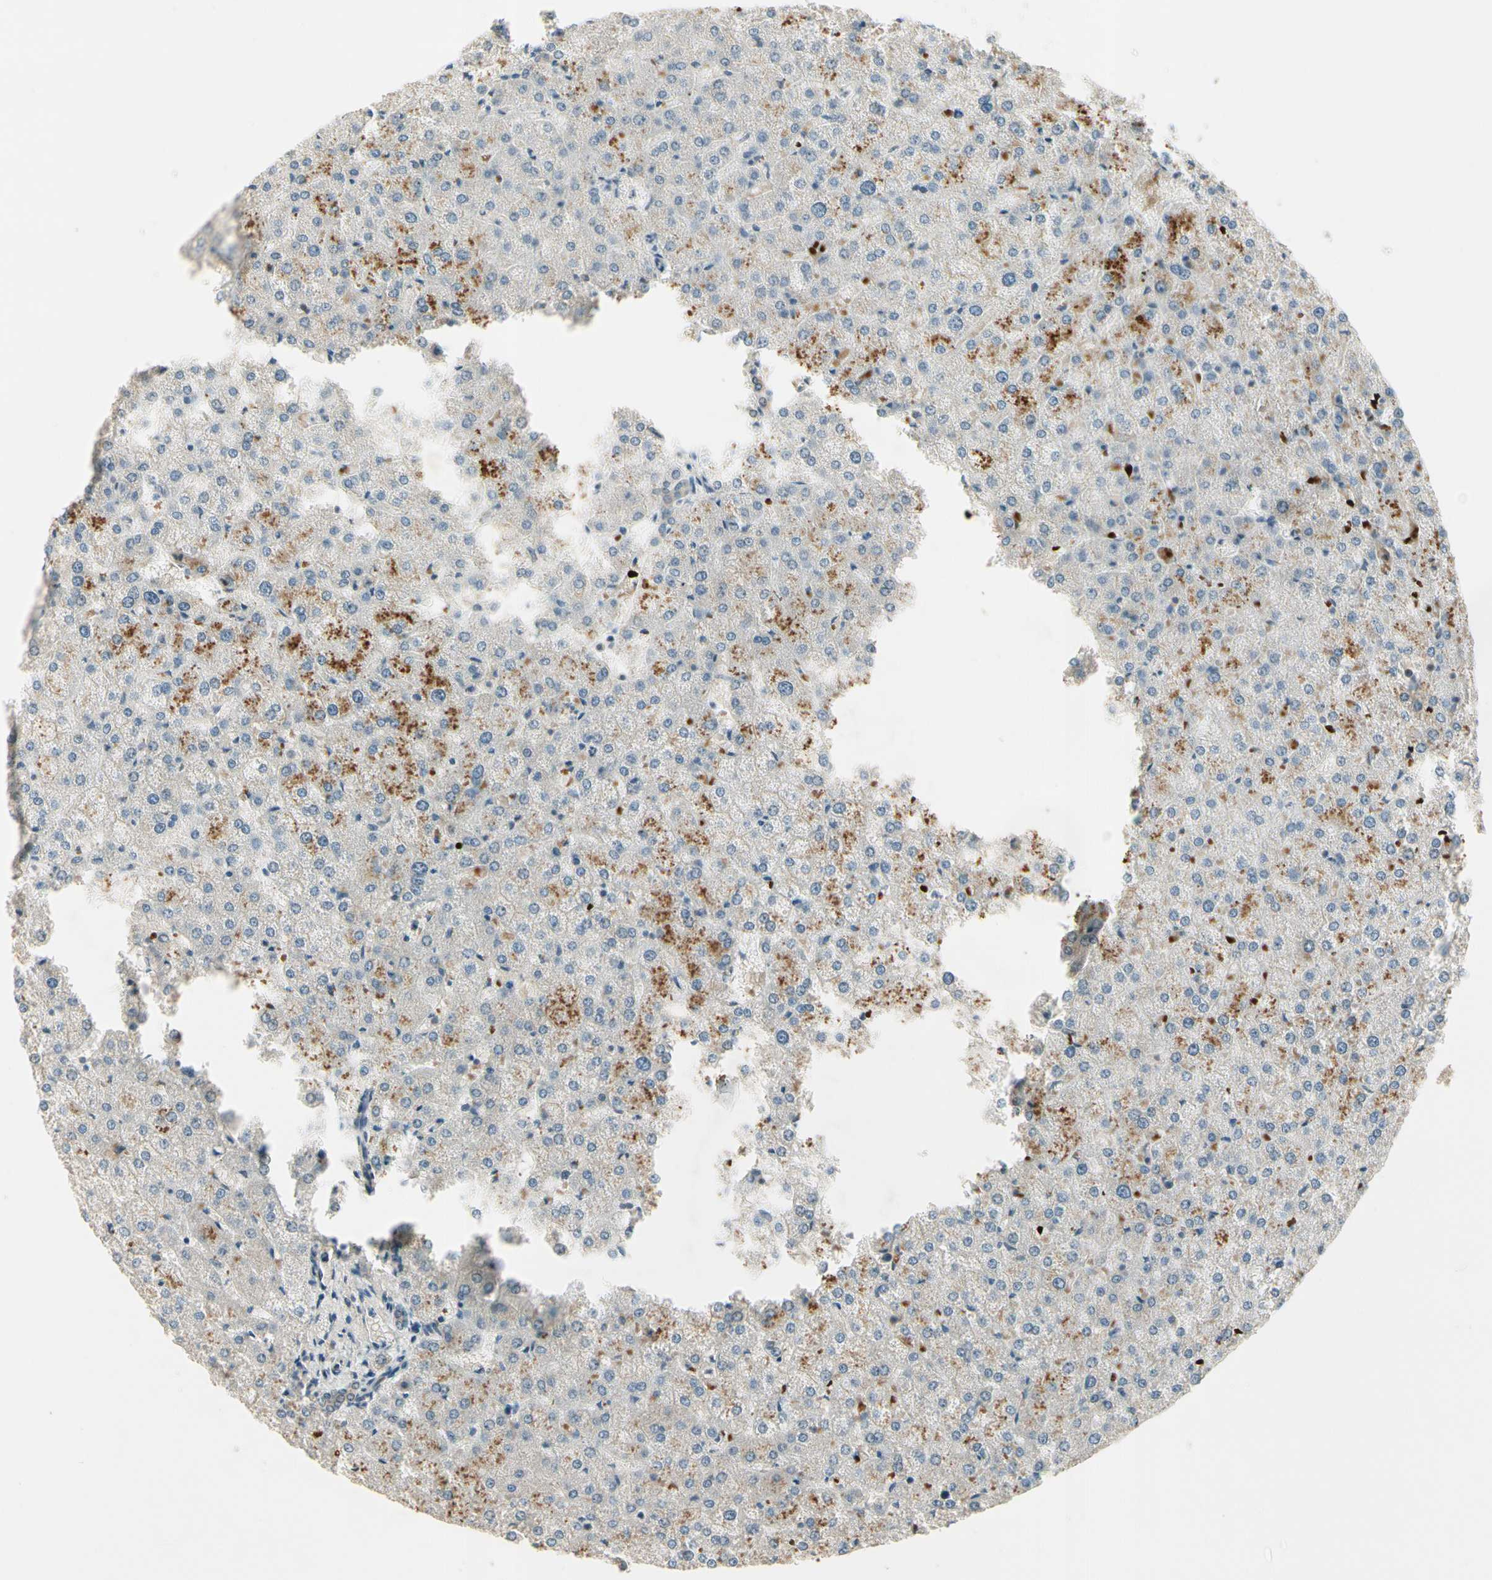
{"staining": {"intensity": "weak", "quantity": "<25%", "location": "cytoplasmic/membranous"}, "tissue": "liver", "cell_type": "Cholangiocytes", "image_type": "normal", "snomed": [{"axis": "morphology", "description": "Normal tissue, NOS"}, {"axis": "topography", "description": "Liver"}], "caption": "Immunohistochemistry photomicrograph of unremarkable liver stained for a protein (brown), which reveals no staining in cholangiocytes.", "gene": "PPP3CB", "patient": {"sex": "female", "age": 32}}